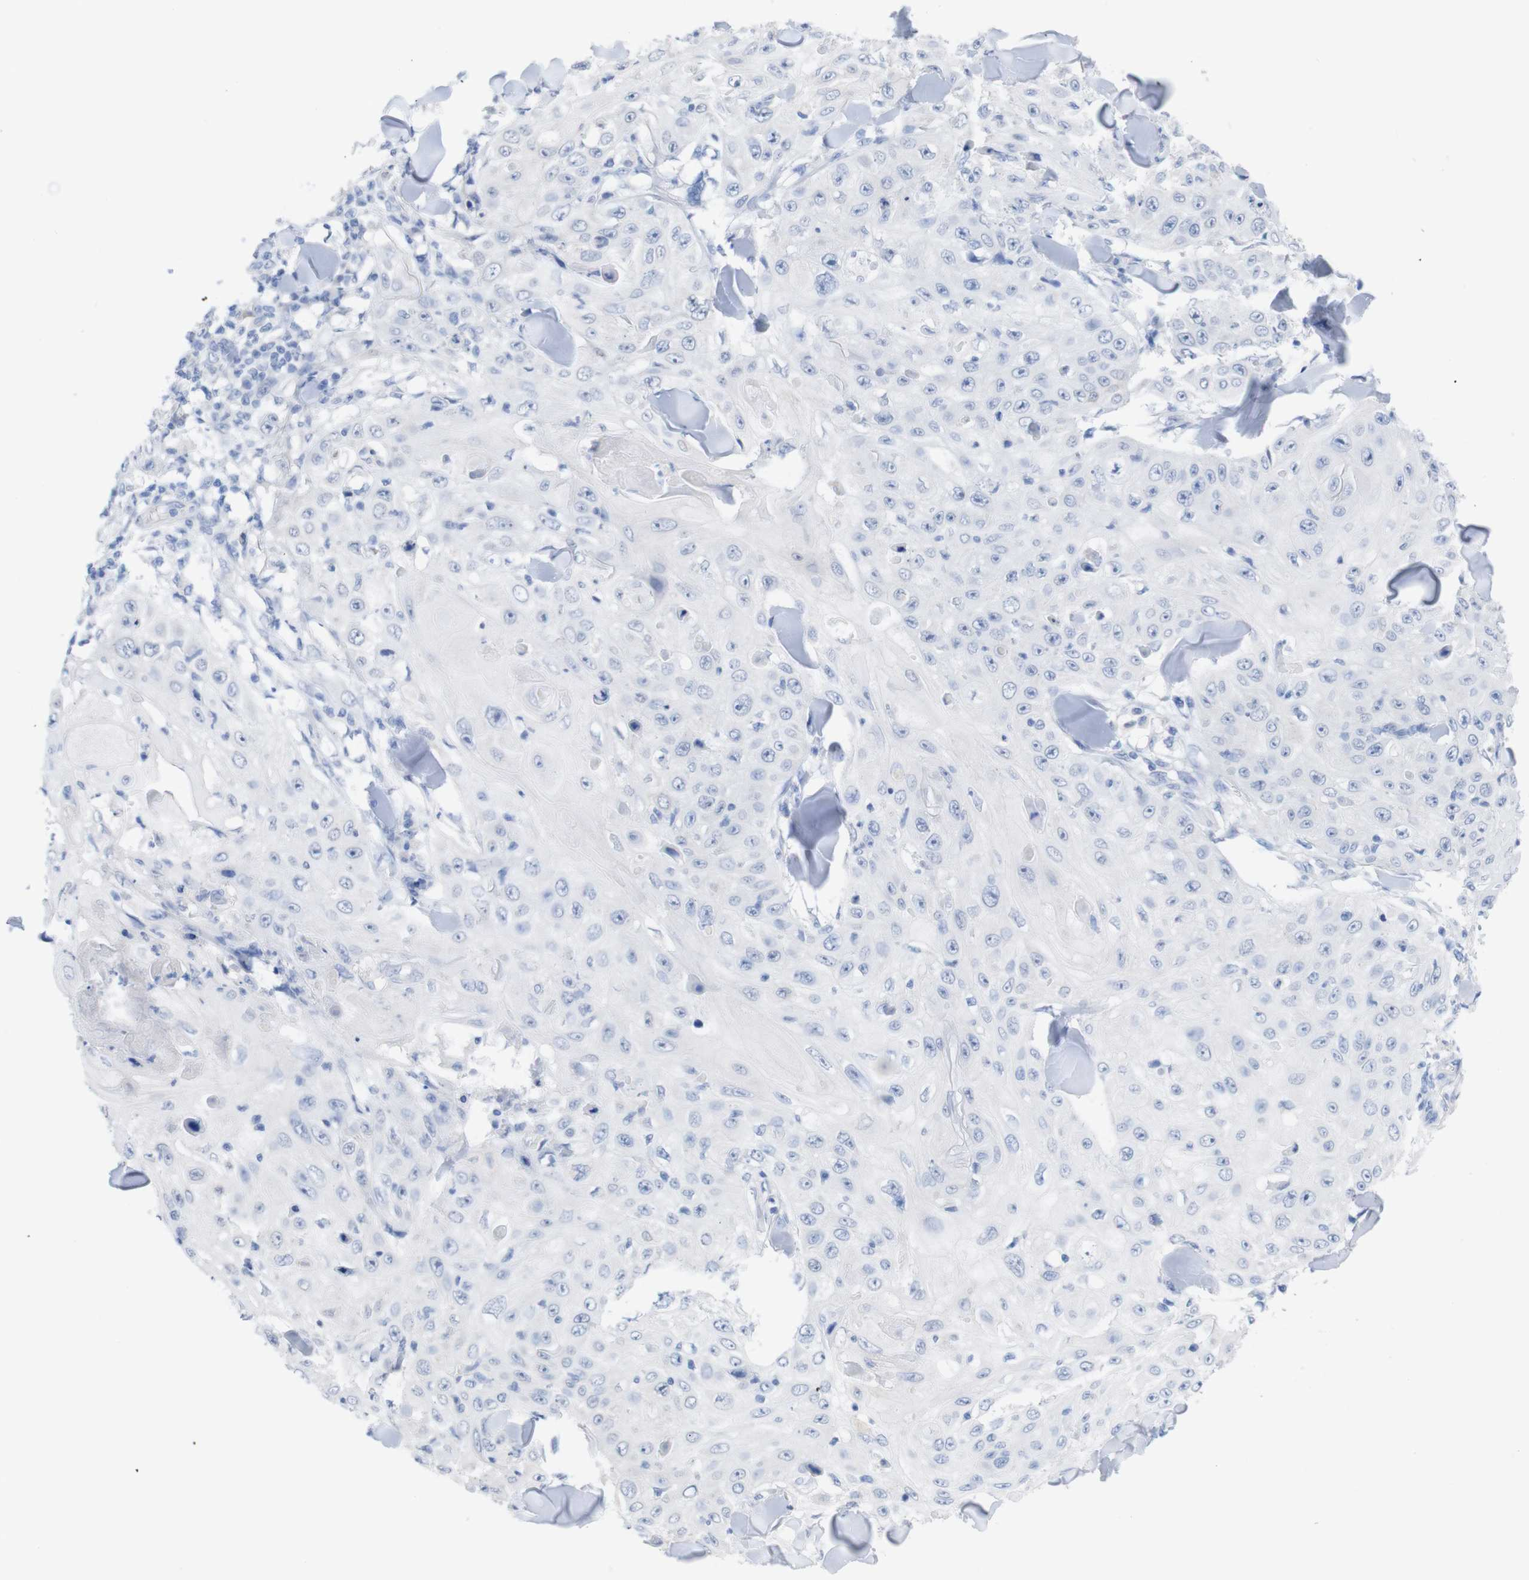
{"staining": {"intensity": "negative", "quantity": "none", "location": "none"}, "tissue": "skin cancer", "cell_type": "Tumor cells", "image_type": "cancer", "snomed": [{"axis": "morphology", "description": "Squamous cell carcinoma, NOS"}, {"axis": "topography", "description": "Skin"}], "caption": "Human skin squamous cell carcinoma stained for a protein using IHC demonstrates no expression in tumor cells.", "gene": "PNMA1", "patient": {"sex": "male", "age": 86}}